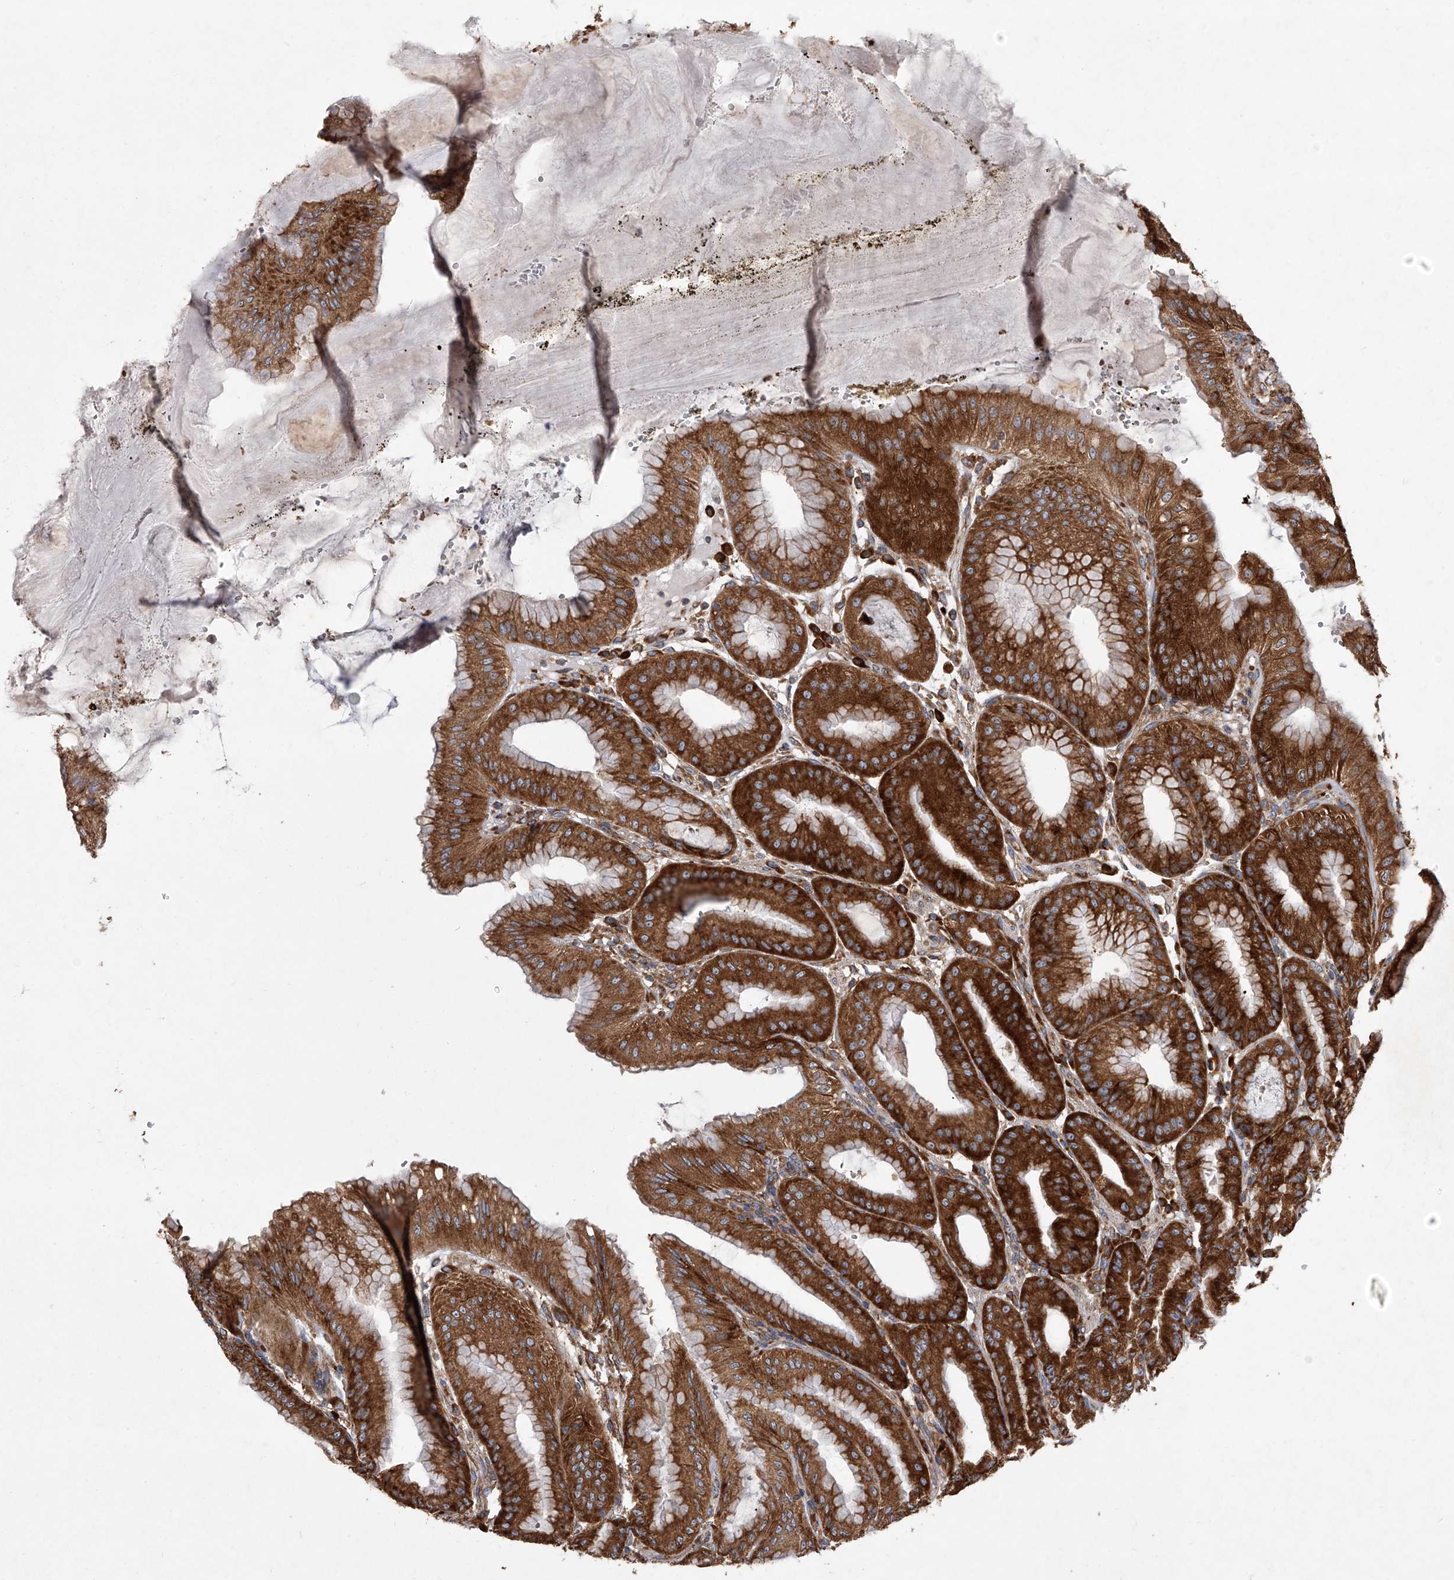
{"staining": {"intensity": "strong", "quantity": ">75%", "location": "cytoplasmic/membranous"}, "tissue": "stomach", "cell_type": "Glandular cells", "image_type": "normal", "snomed": [{"axis": "morphology", "description": "Normal tissue, NOS"}, {"axis": "topography", "description": "Stomach, lower"}], "caption": "Protein expression analysis of unremarkable stomach shows strong cytoplasmic/membranous staining in approximately >75% of glandular cells.", "gene": "EIF2S2", "patient": {"sex": "male", "age": 71}}